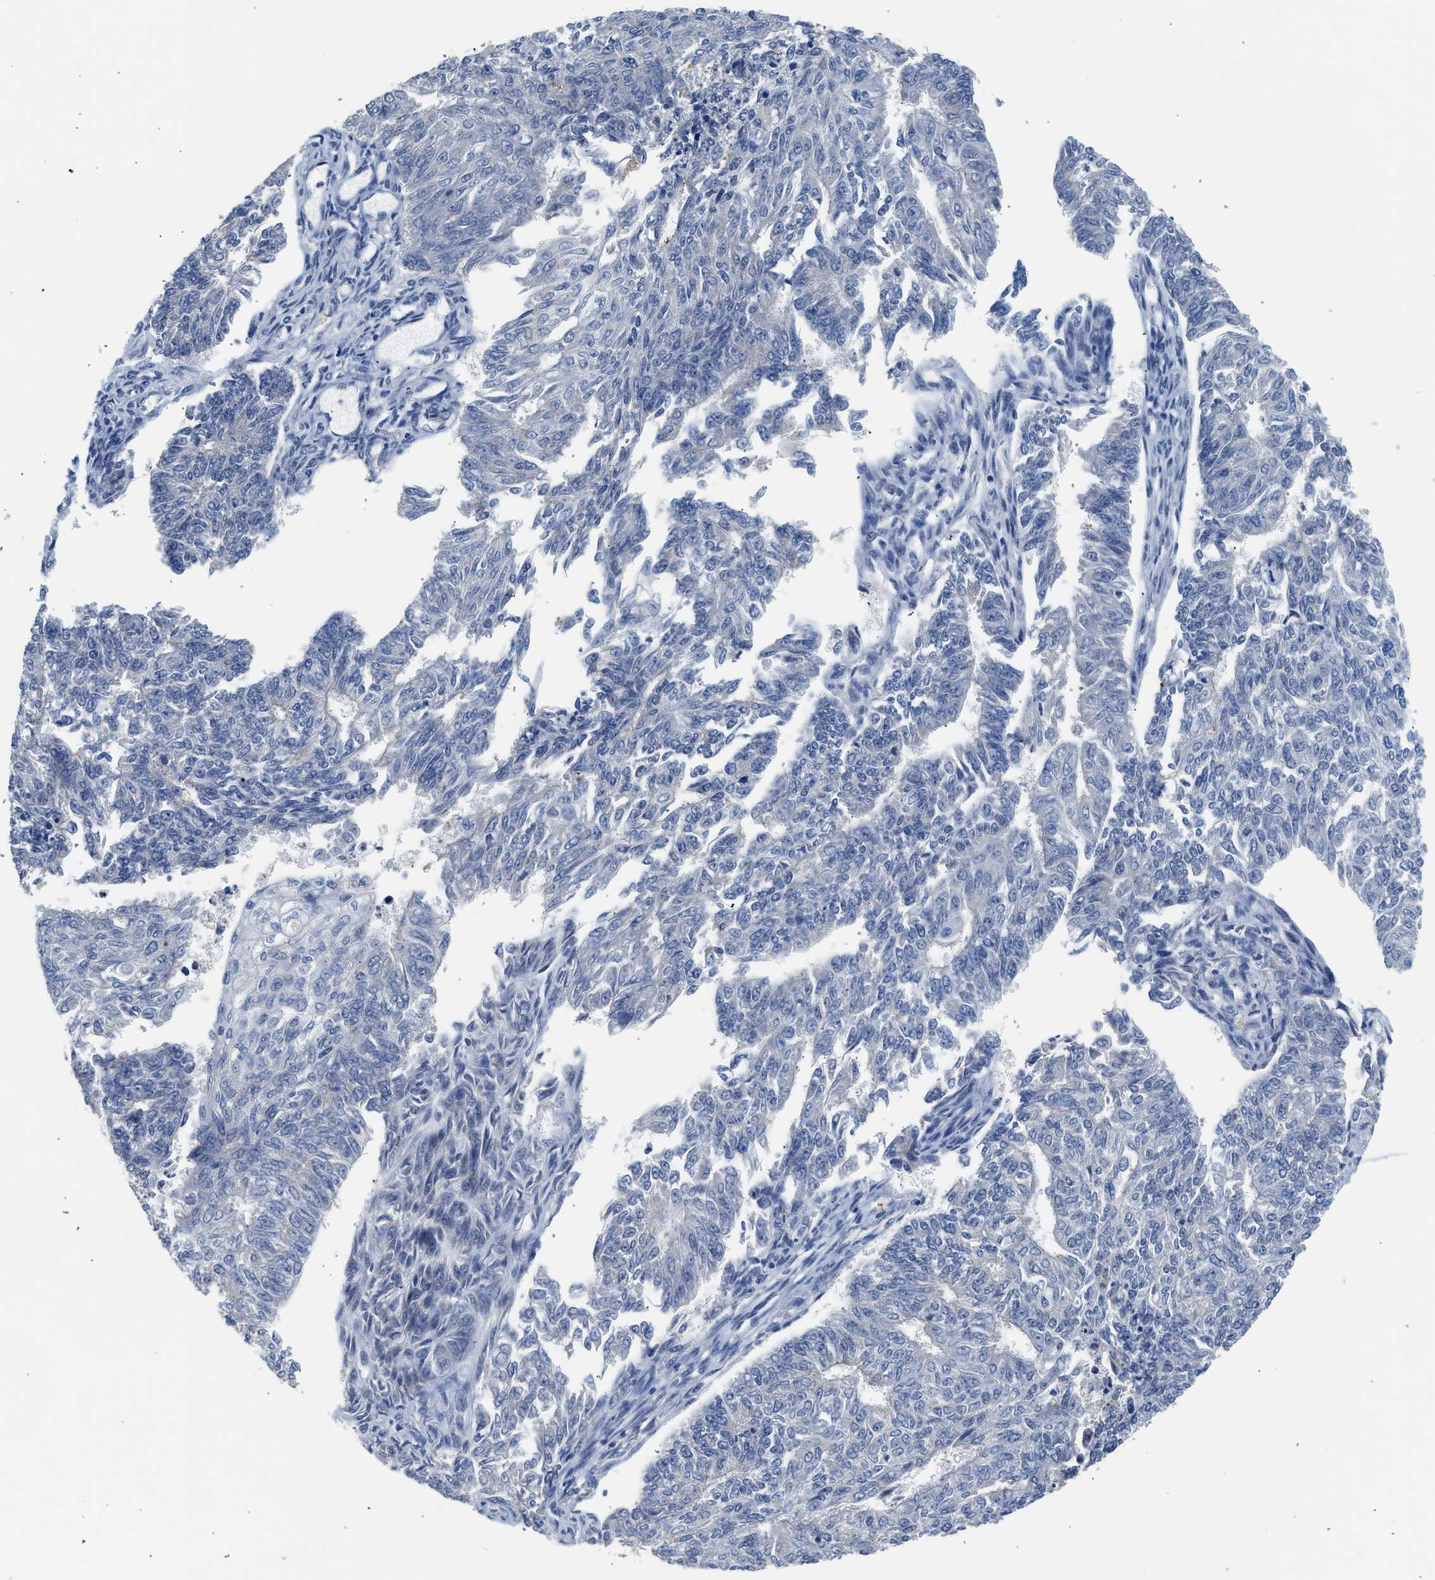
{"staining": {"intensity": "negative", "quantity": "none", "location": "none"}, "tissue": "endometrial cancer", "cell_type": "Tumor cells", "image_type": "cancer", "snomed": [{"axis": "morphology", "description": "Adenocarcinoma, NOS"}, {"axis": "topography", "description": "Endometrium"}], "caption": "IHC image of adenocarcinoma (endometrial) stained for a protein (brown), which displays no staining in tumor cells. (DAB IHC with hematoxylin counter stain).", "gene": "CSF3R", "patient": {"sex": "female", "age": 32}}